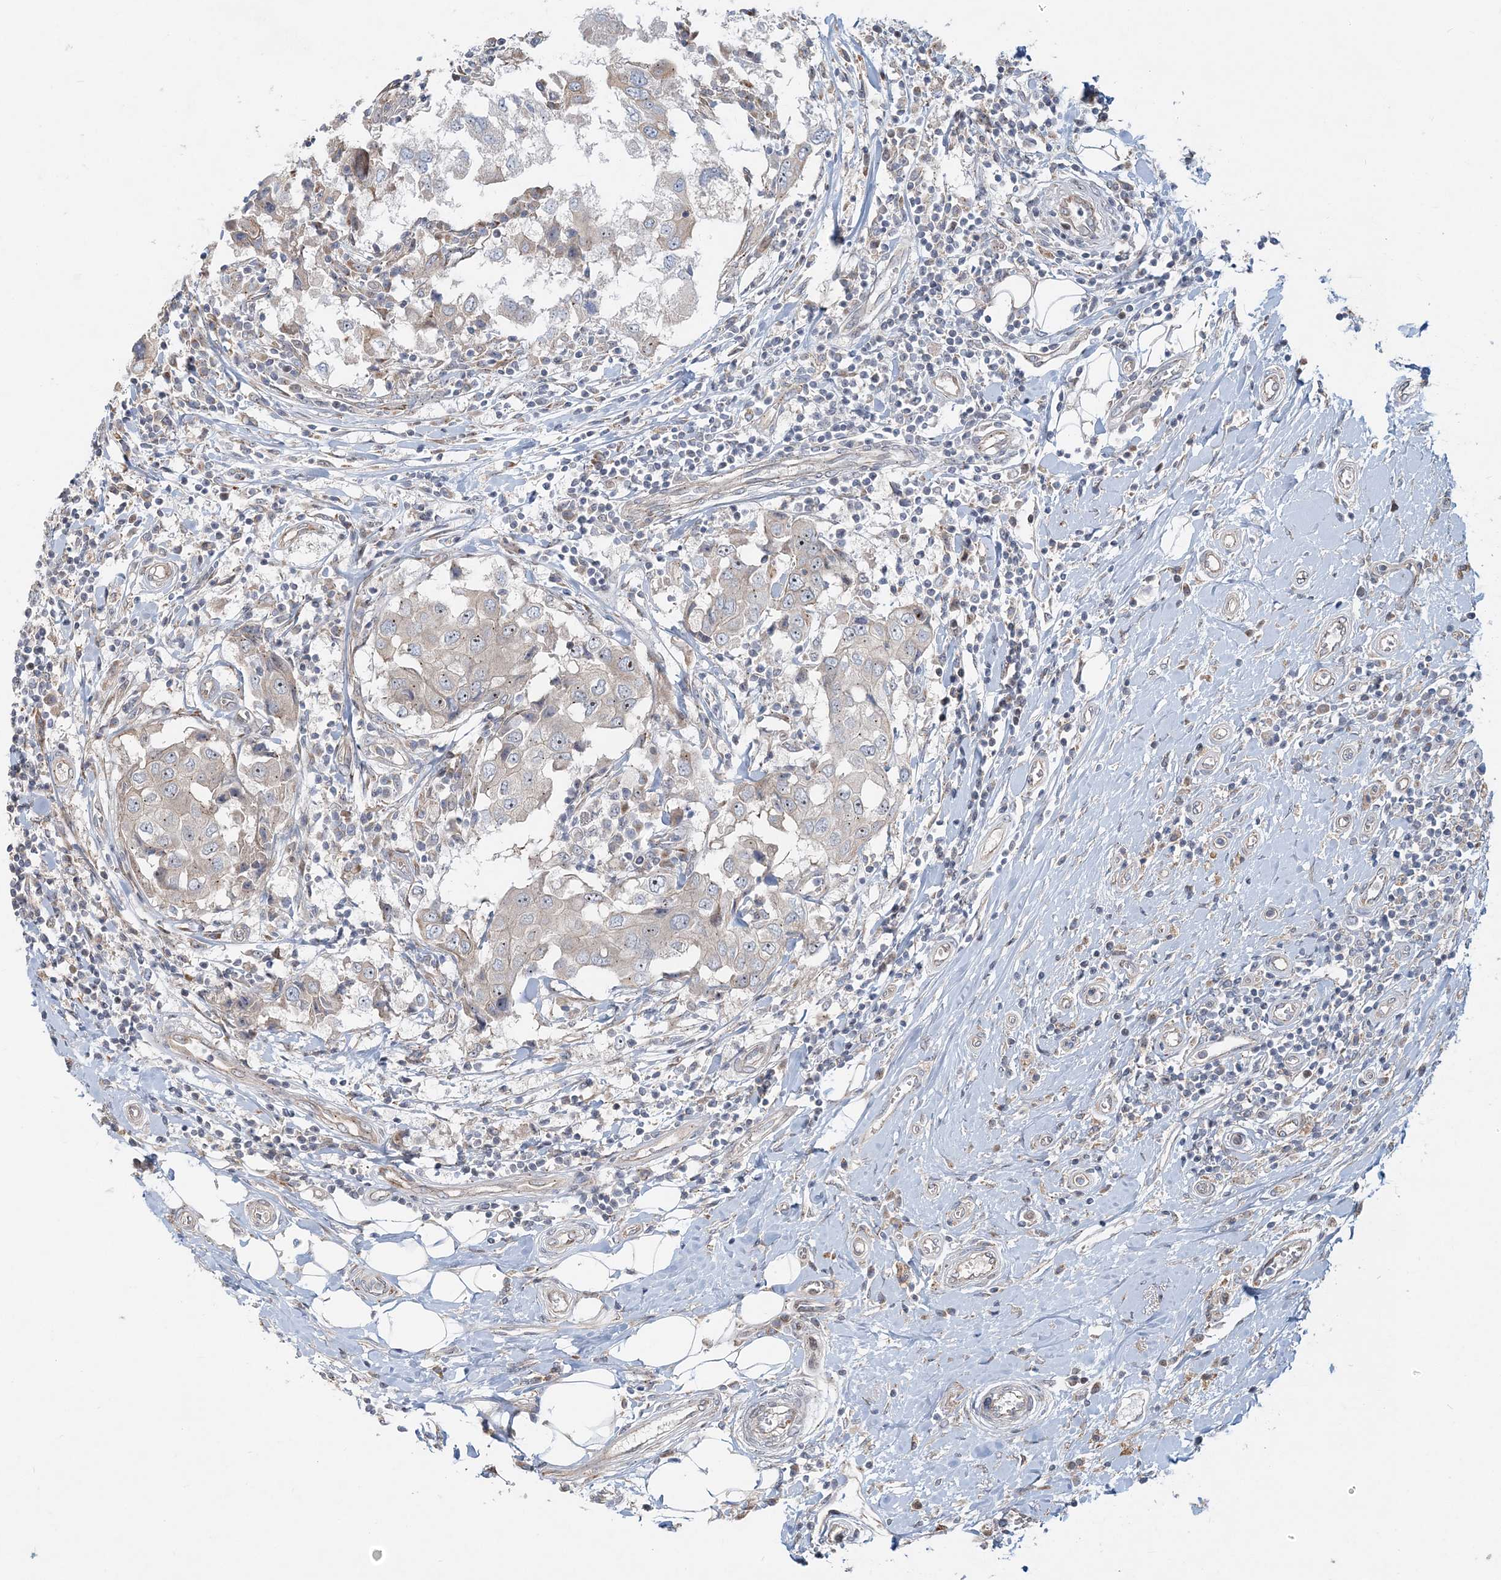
{"staining": {"intensity": "moderate", "quantity": "25%-75%", "location": "nuclear"}, "tissue": "breast cancer", "cell_type": "Tumor cells", "image_type": "cancer", "snomed": [{"axis": "morphology", "description": "Duct carcinoma"}, {"axis": "topography", "description": "Breast"}], "caption": "A micrograph showing moderate nuclear expression in approximately 25%-75% of tumor cells in breast infiltrating ductal carcinoma, as visualized by brown immunohistochemical staining.", "gene": "CXXC5", "patient": {"sex": "female", "age": 27}}